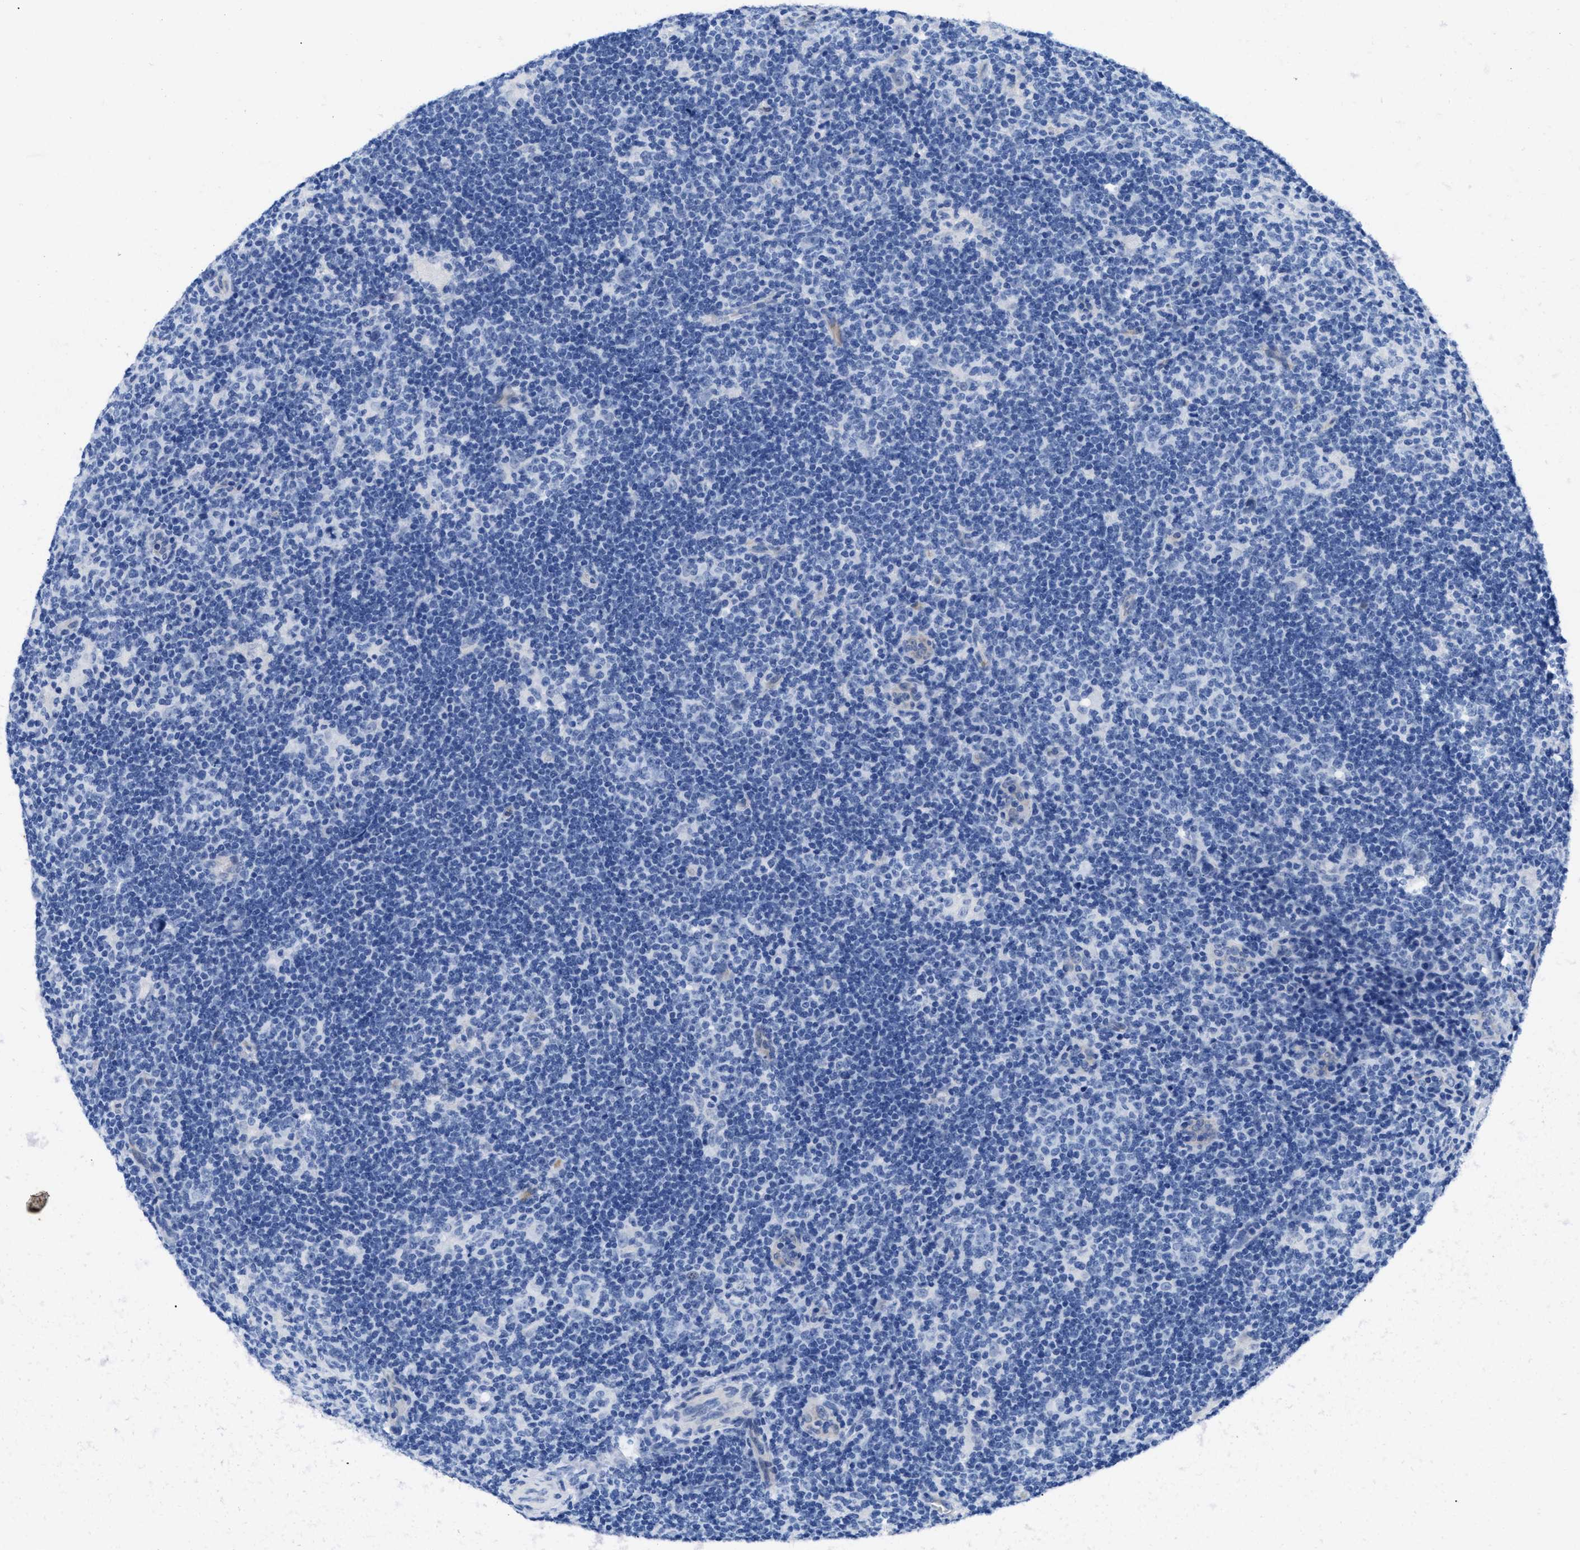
{"staining": {"intensity": "negative", "quantity": "none", "location": "none"}, "tissue": "lymphoma", "cell_type": "Tumor cells", "image_type": "cancer", "snomed": [{"axis": "morphology", "description": "Hodgkin's disease, NOS"}, {"axis": "topography", "description": "Lymph node"}], "caption": "Immunohistochemistry image of neoplastic tissue: human lymphoma stained with DAB (3,3'-diaminobenzidine) demonstrates no significant protein positivity in tumor cells.", "gene": "TMEM68", "patient": {"sex": "female", "age": 57}}